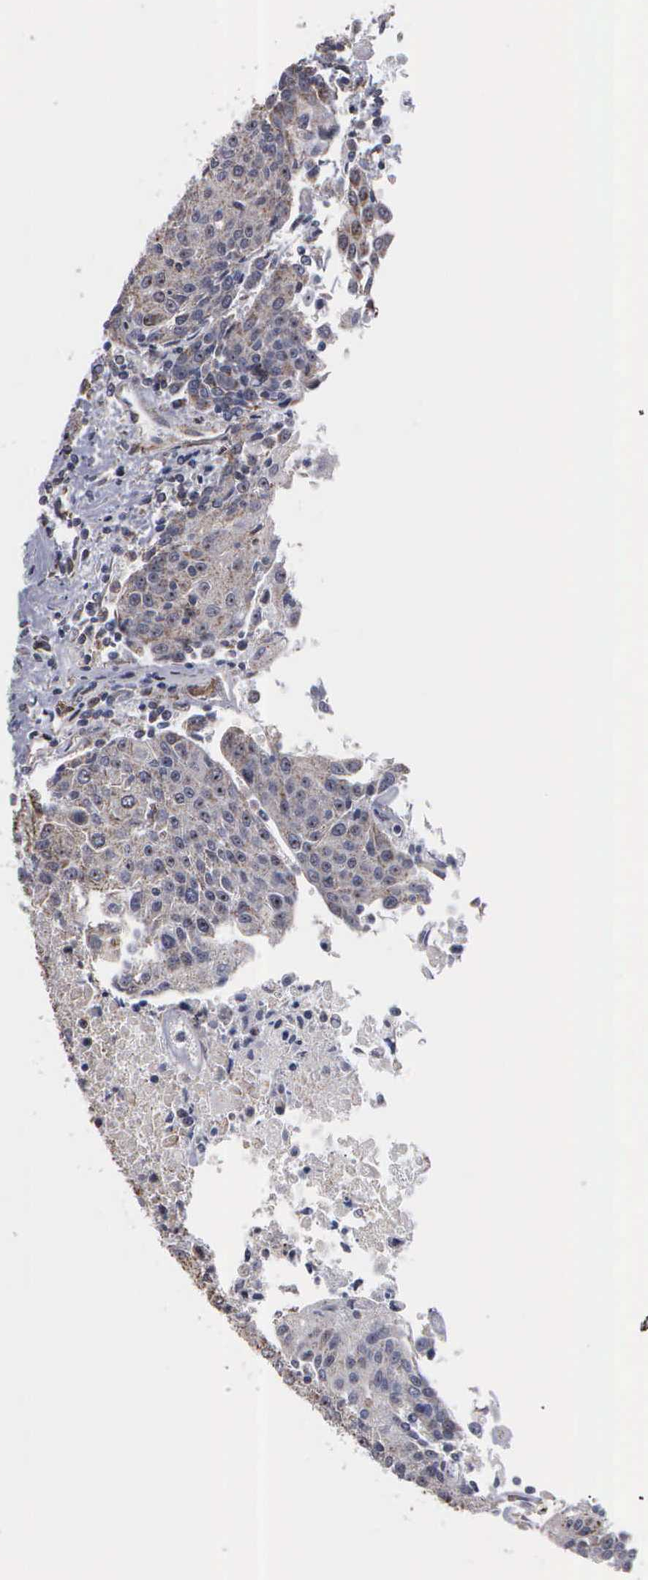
{"staining": {"intensity": "weak", "quantity": "<25%", "location": "cytoplasmic/membranous"}, "tissue": "urothelial cancer", "cell_type": "Tumor cells", "image_type": "cancer", "snomed": [{"axis": "morphology", "description": "Urothelial carcinoma, High grade"}, {"axis": "topography", "description": "Urinary bladder"}], "caption": "An image of human high-grade urothelial carcinoma is negative for staining in tumor cells.", "gene": "NGDN", "patient": {"sex": "female", "age": 85}}